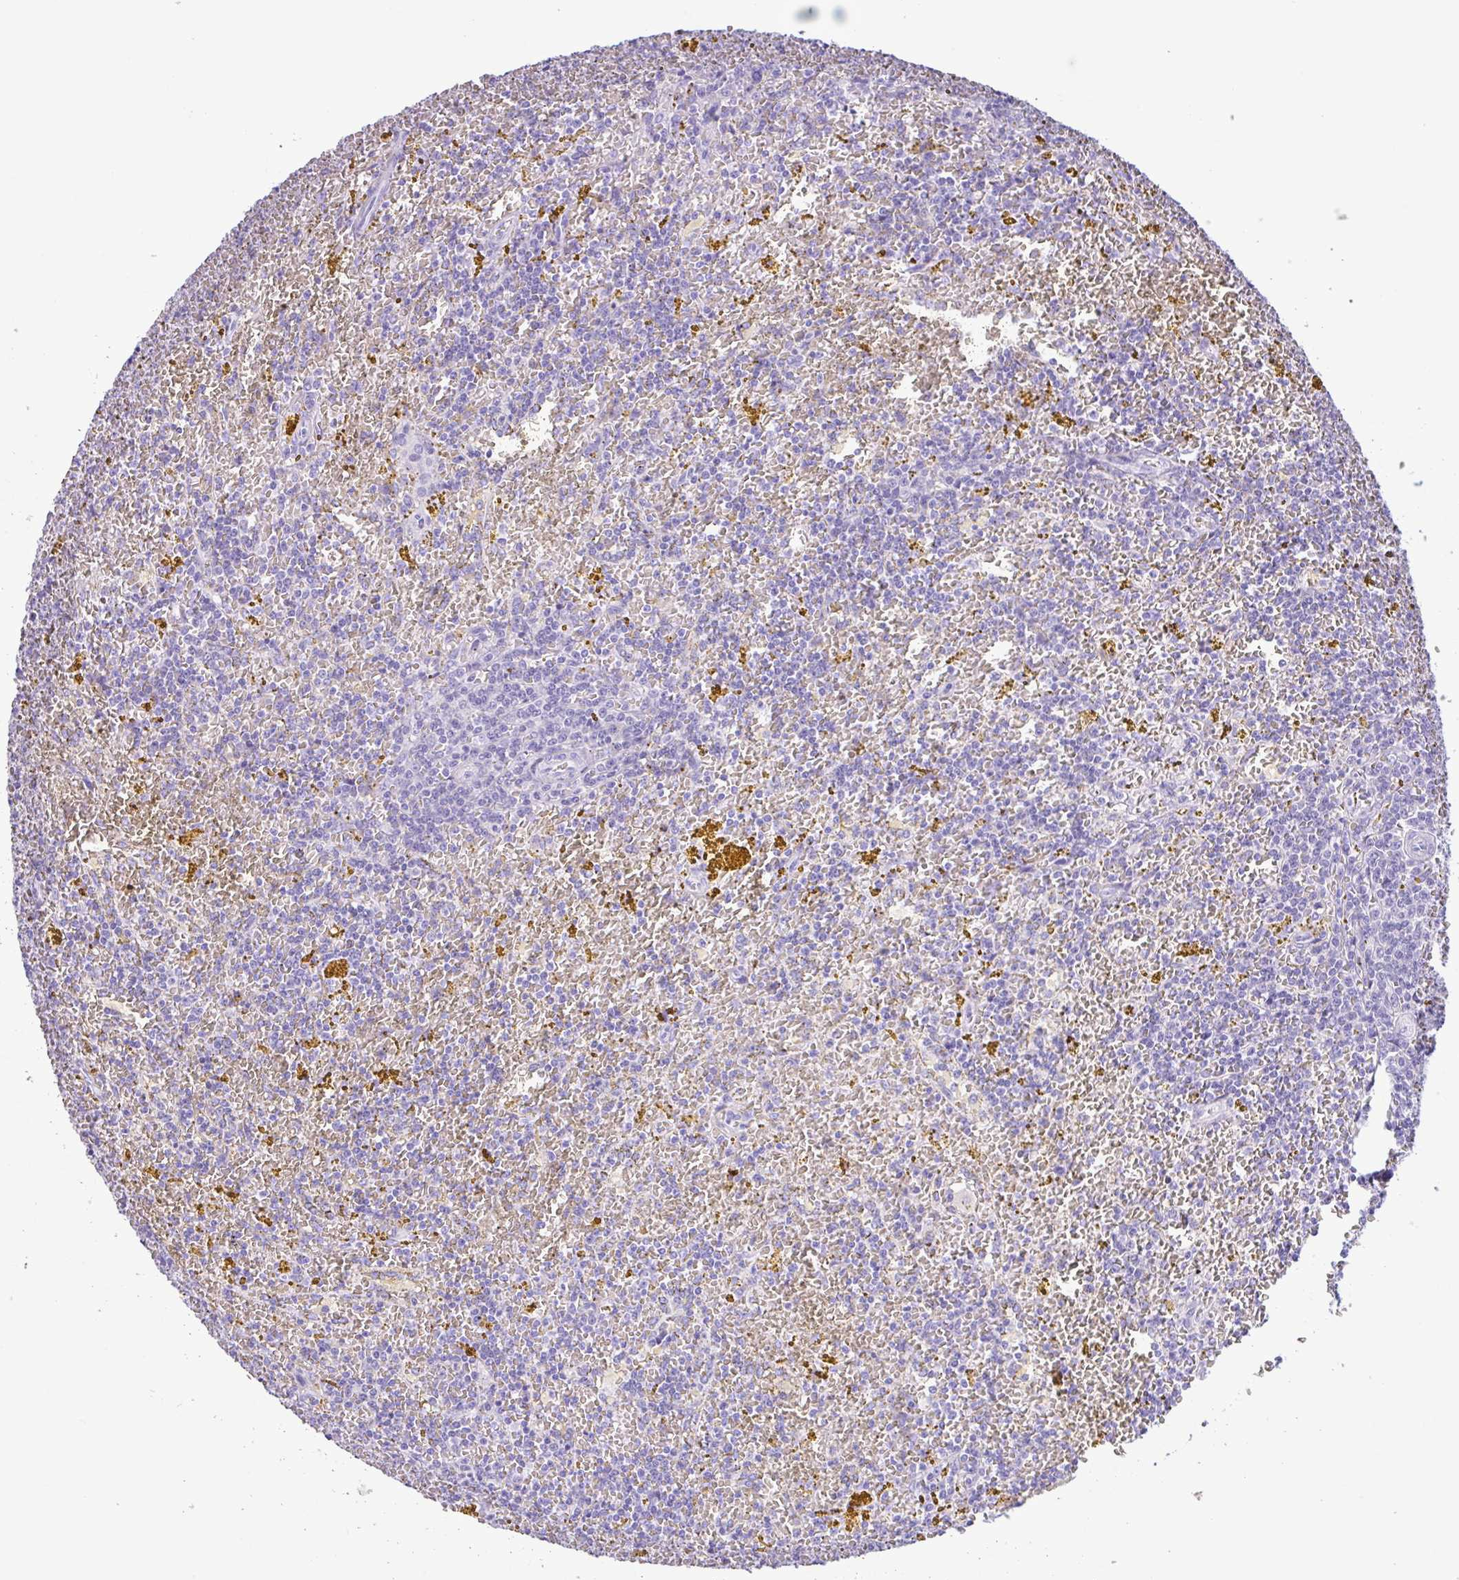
{"staining": {"intensity": "negative", "quantity": "none", "location": "none"}, "tissue": "lymphoma", "cell_type": "Tumor cells", "image_type": "cancer", "snomed": [{"axis": "morphology", "description": "Malignant lymphoma, non-Hodgkin's type, Low grade"}, {"axis": "topography", "description": "Spleen"}, {"axis": "topography", "description": "Lymph node"}], "caption": "The image displays no significant staining in tumor cells of lymphoma.", "gene": "CTSE", "patient": {"sex": "female", "age": 66}}